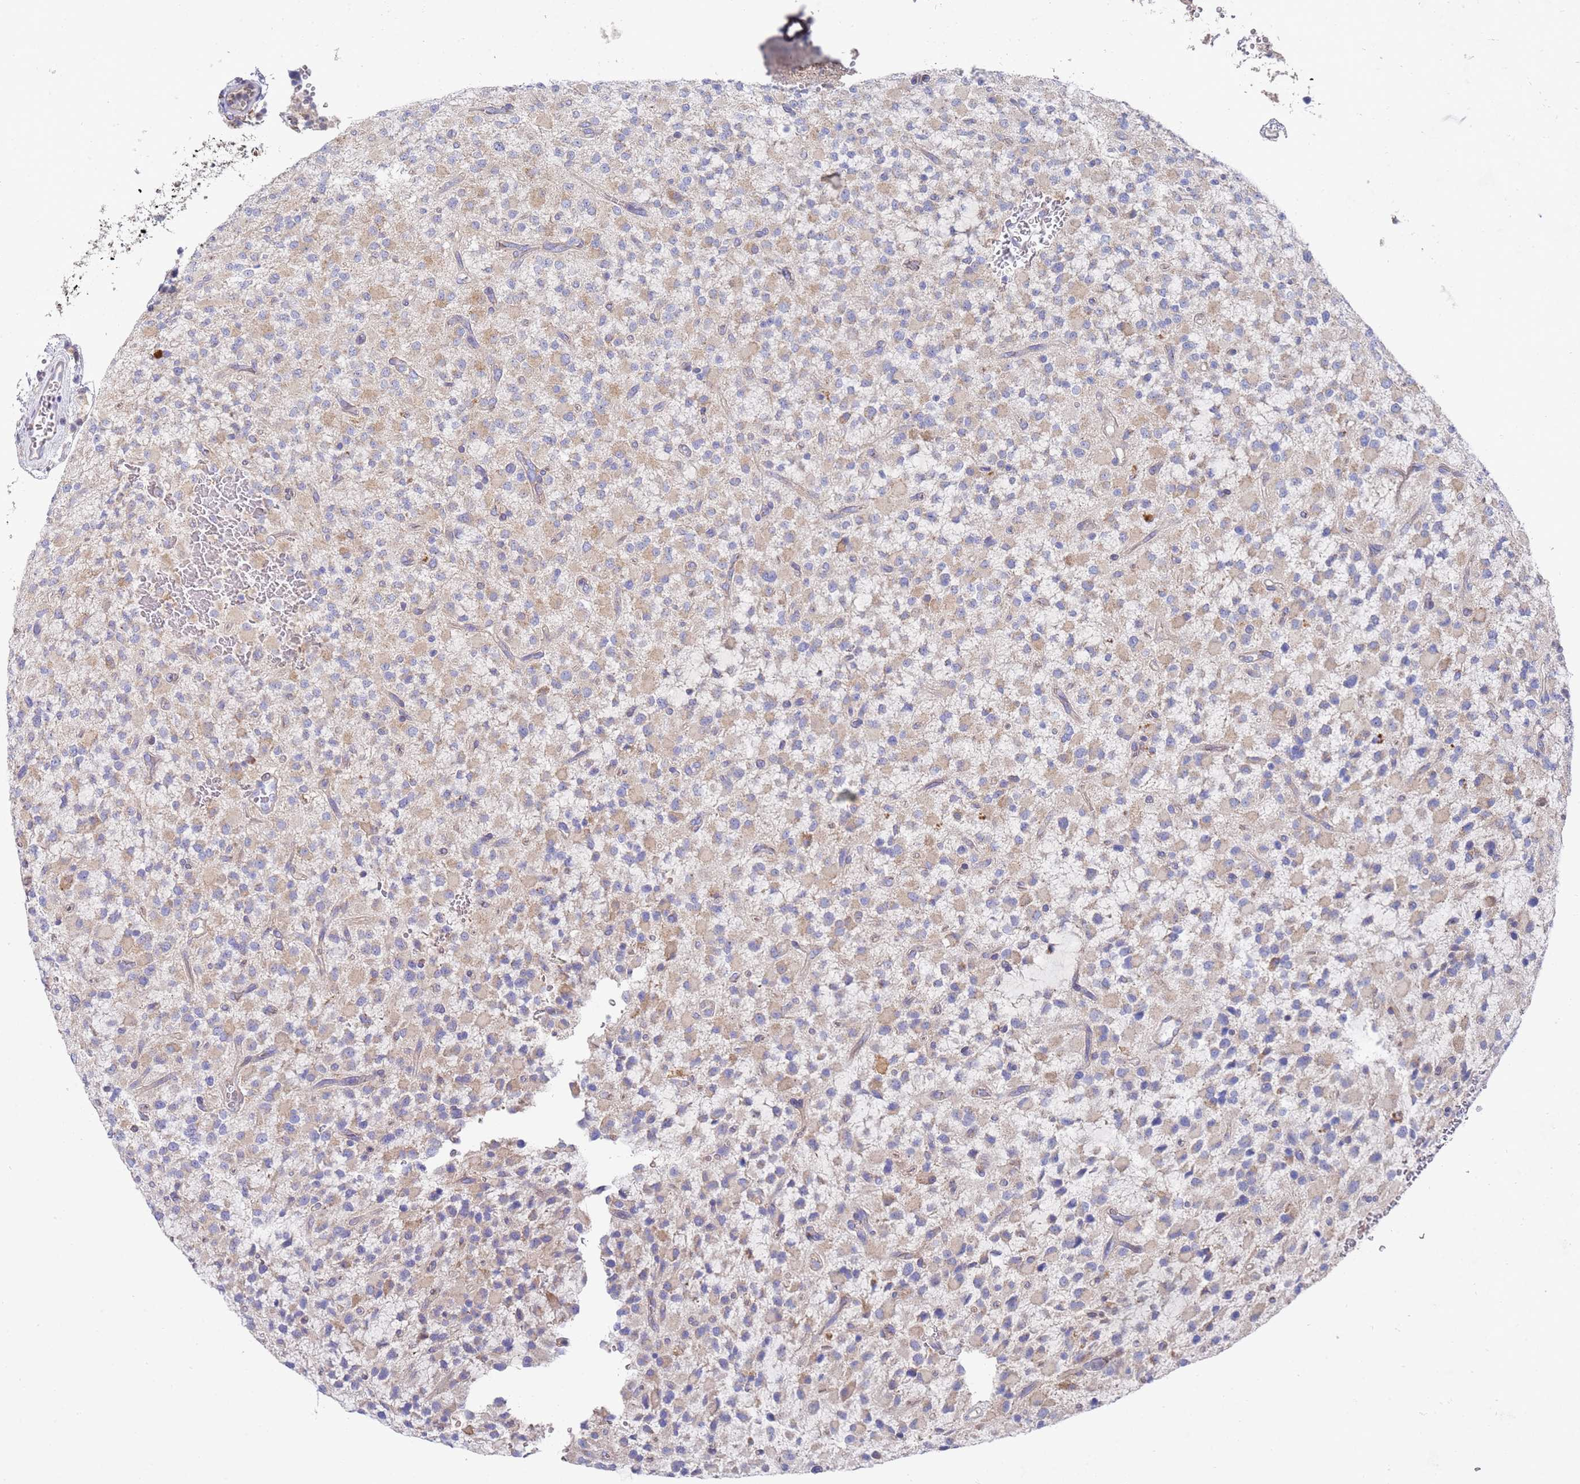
{"staining": {"intensity": "weak", "quantity": "25%-75%", "location": "cytoplasmic/membranous"}, "tissue": "glioma", "cell_type": "Tumor cells", "image_type": "cancer", "snomed": [{"axis": "morphology", "description": "Glioma, malignant, High grade"}, {"axis": "topography", "description": "Brain"}], "caption": "This is an image of immunohistochemistry (IHC) staining of glioma, which shows weak positivity in the cytoplasmic/membranous of tumor cells.", "gene": "NPEPPS", "patient": {"sex": "male", "age": 34}}